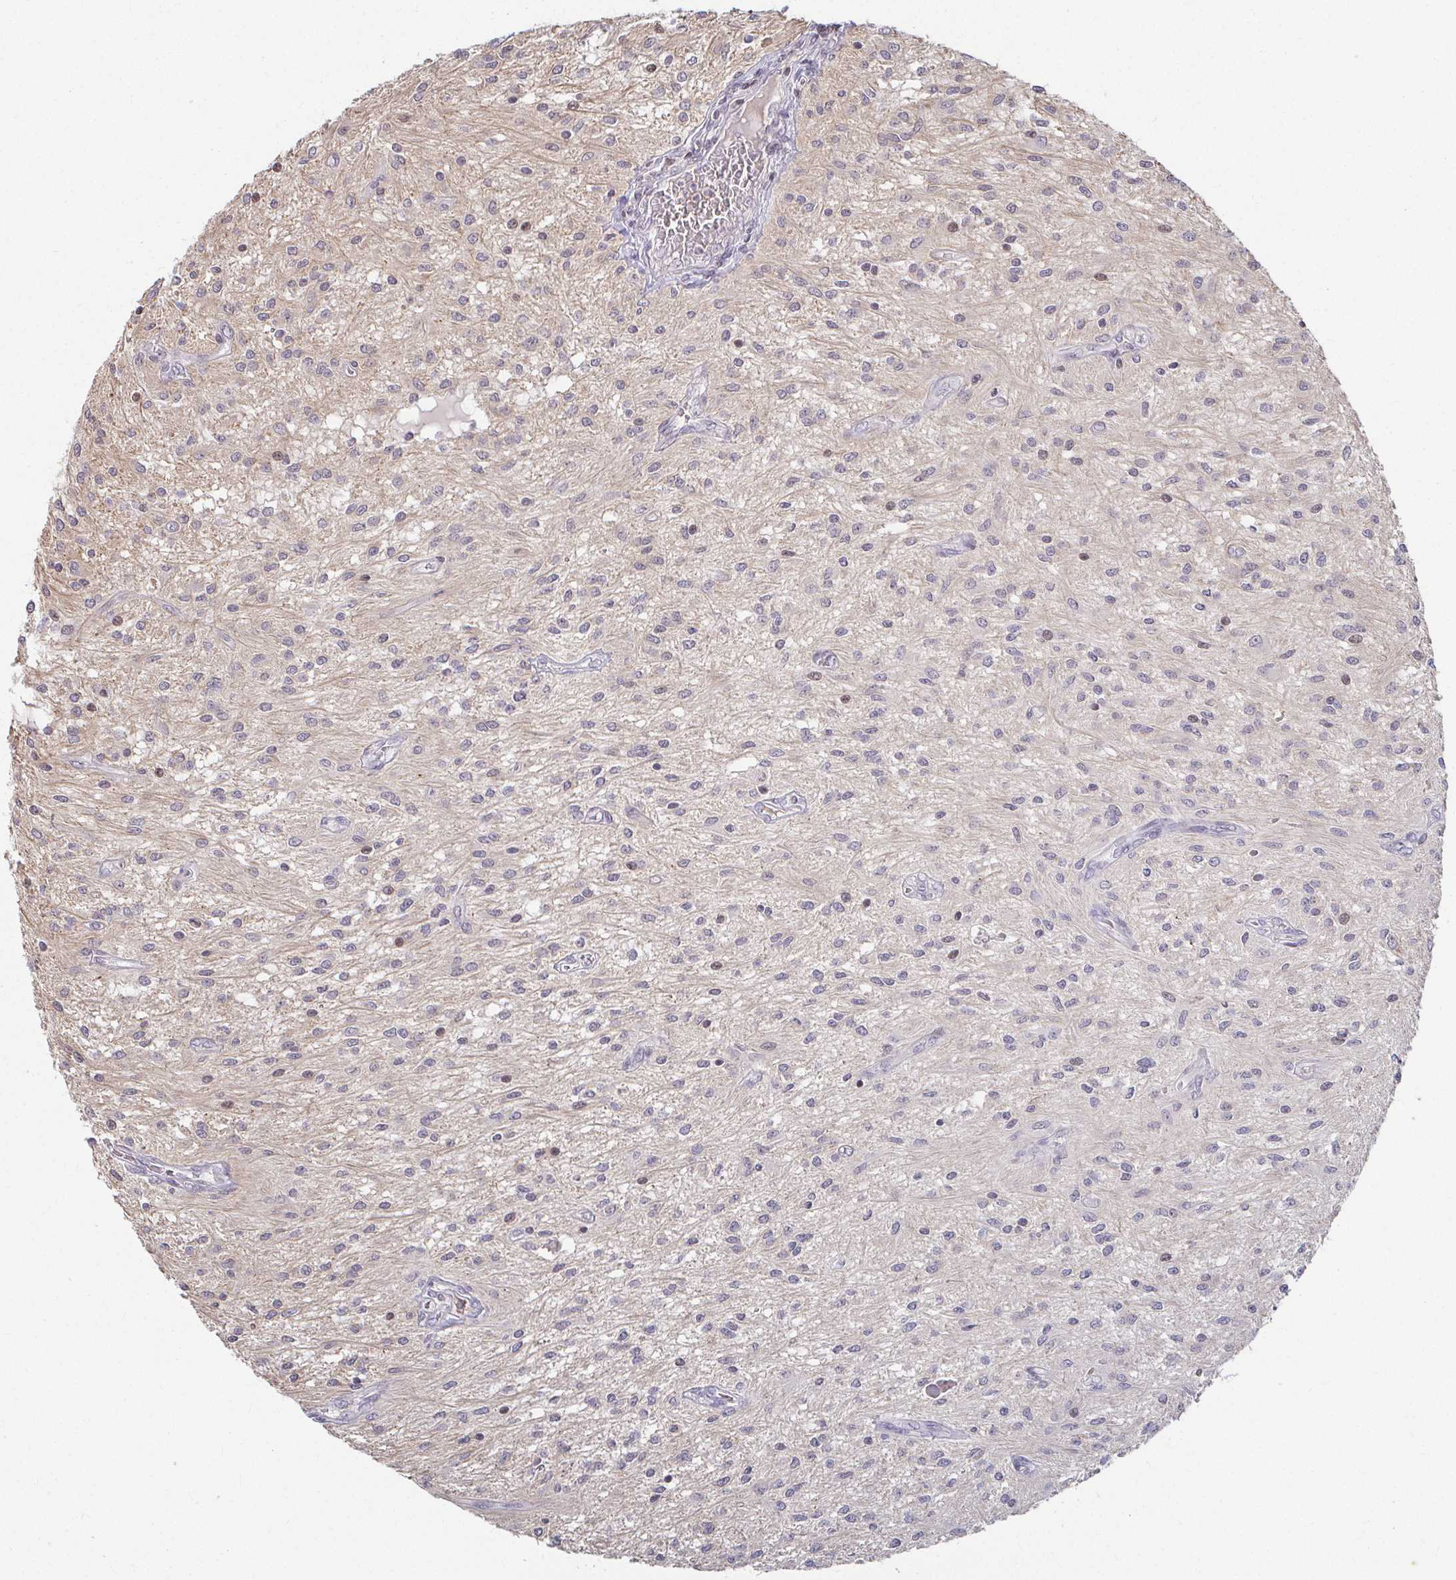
{"staining": {"intensity": "negative", "quantity": "none", "location": "none"}, "tissue": "glioma", "cell_type": "Tumor cells", "image_type": "cancer", "snomed": [{"axis": "morphology", "description": "Glioma, malignant, Low grade"}, {"axis": "topography", "description": "Cerebellum"}], "caption": "Immunohistochemical staining of human glioma reveals no significant positivity in tumor cells.", "gene": "ANK3", "patient": {"sex": "female", "age": 14}}